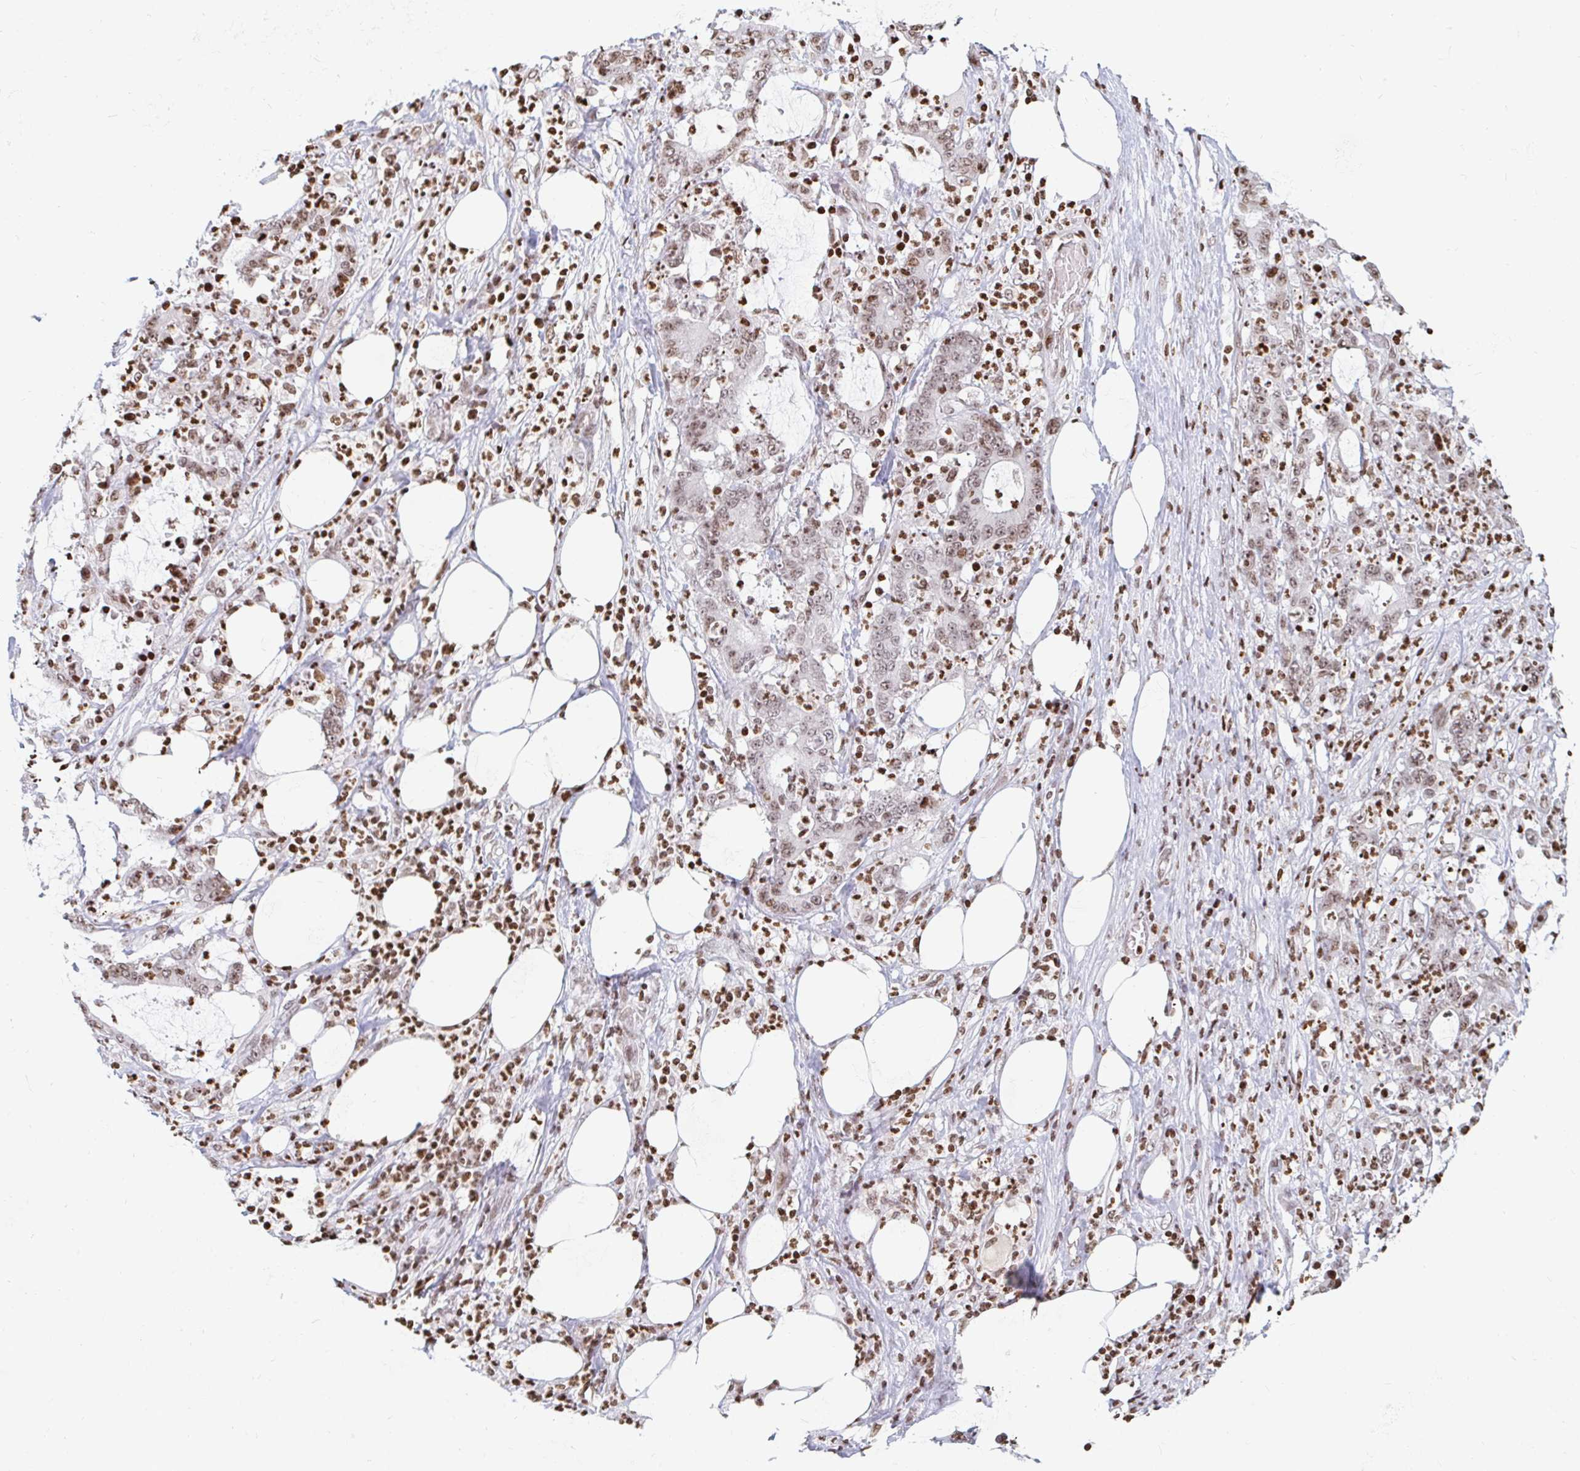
{"staining": {"intensity": "moderate", "quantity": ">75%", "location": "nuclear"}, "tissue": "stomach cancer", "cell_type": "Tumor cells", "image_type": "cancer", "snomed": [{"axis": "morphology", "description": "Adenocarcinoma, NOS"}, {"axis": "topography", "description": "Stomach, upper"}], "caption": "Moderate nuclear expression is appreciated in approximately >75% of tumor cells in stomach cancer (adenocarcinoma).", "gene": "HOXC10", "patient": {"sex": "male", "age": 68}}